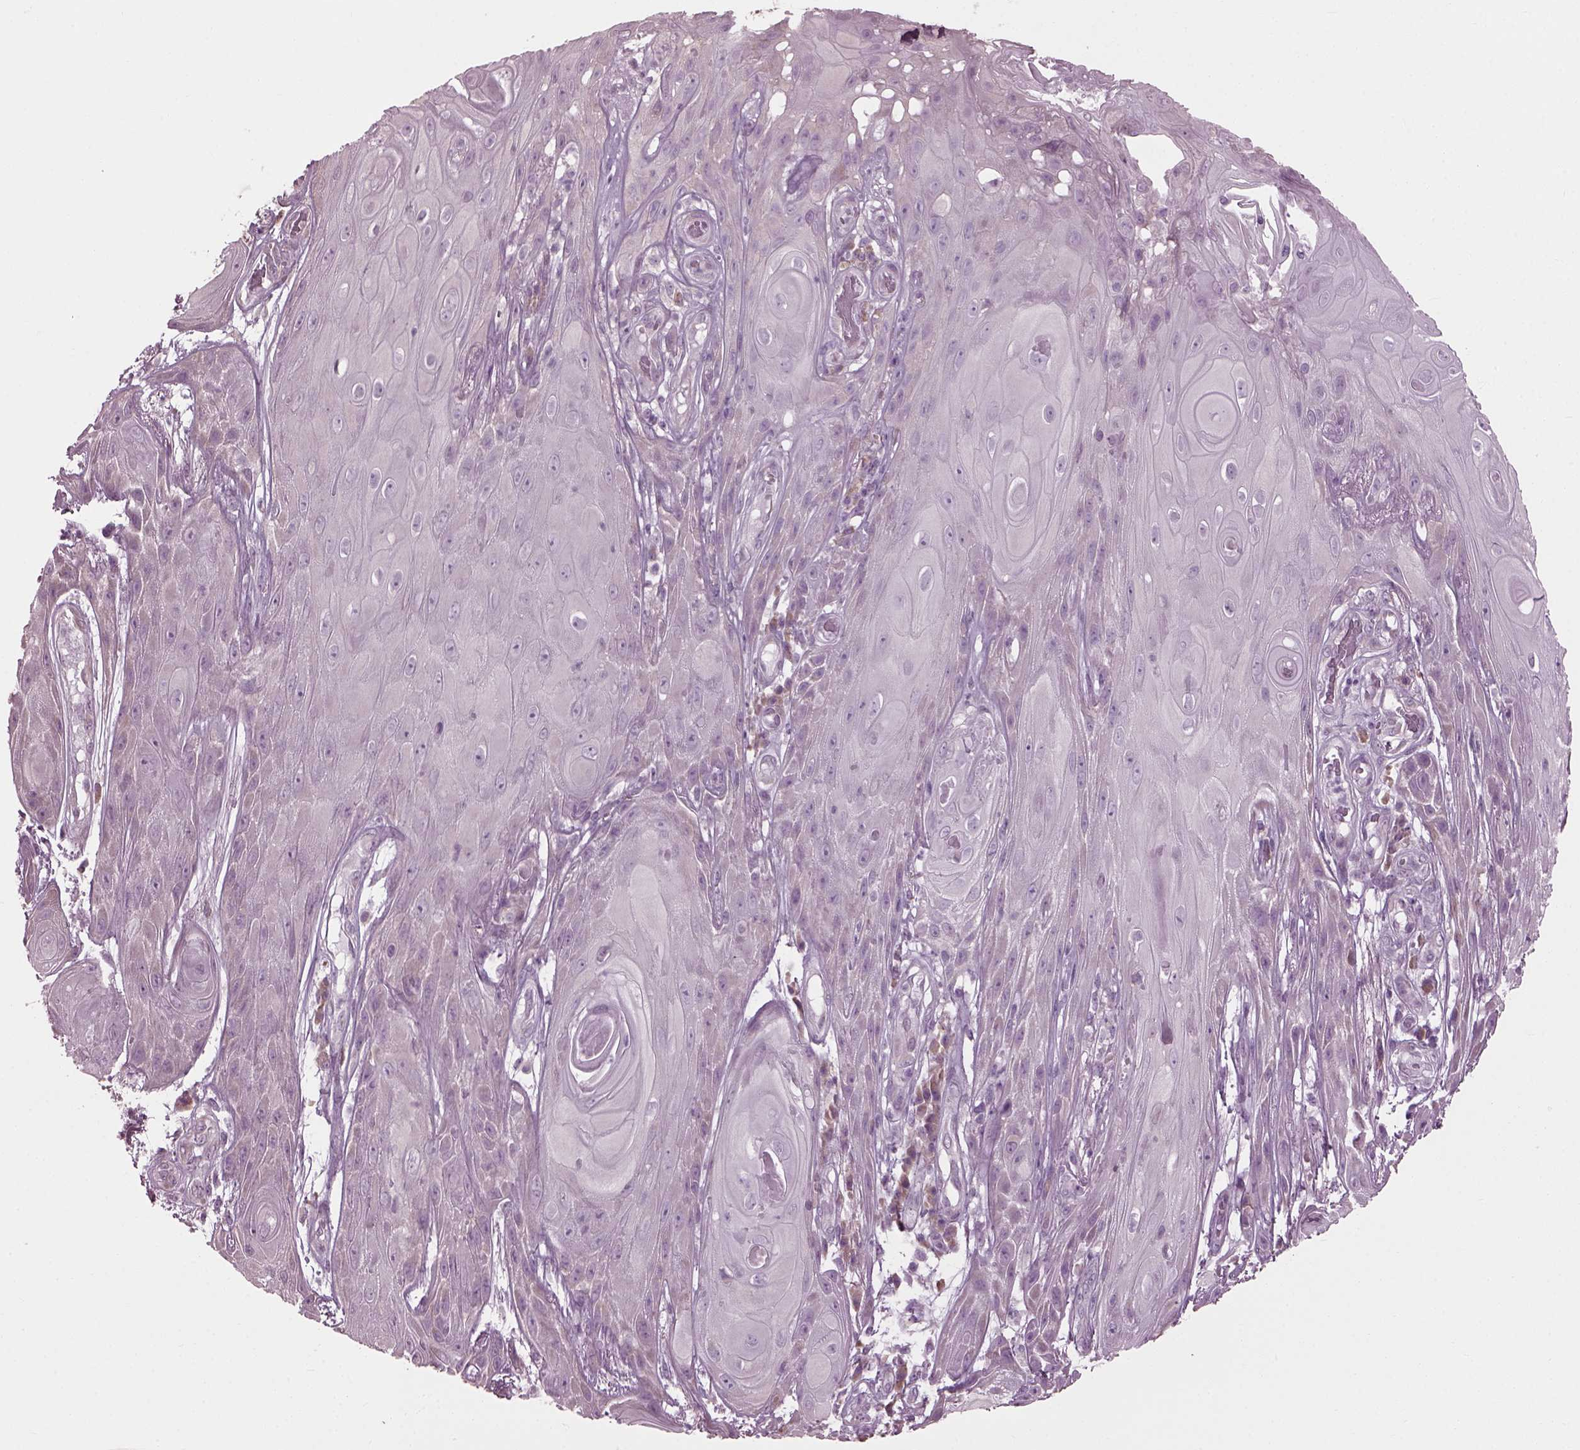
{"staining": {"intensity": "negative", "quantity": "none", "location": "none"}, "tissue": "skin cancer", "cell_type": "Tumor cells", "image_type": "cancer", "snomed": [{"axis": "morphology", "description": "Squamous cell carcinoma, NOS"}, {"axis": "topography", "description": "Skin"}], "caption": "Photomicrograph shows no protein staining in tumor cells of skin cancer (squamous cell carcinoma) tissue. (DAB IHC, high magnification).", "gene": "CABP5", "patient": {"sex": "male", "age": 62}}